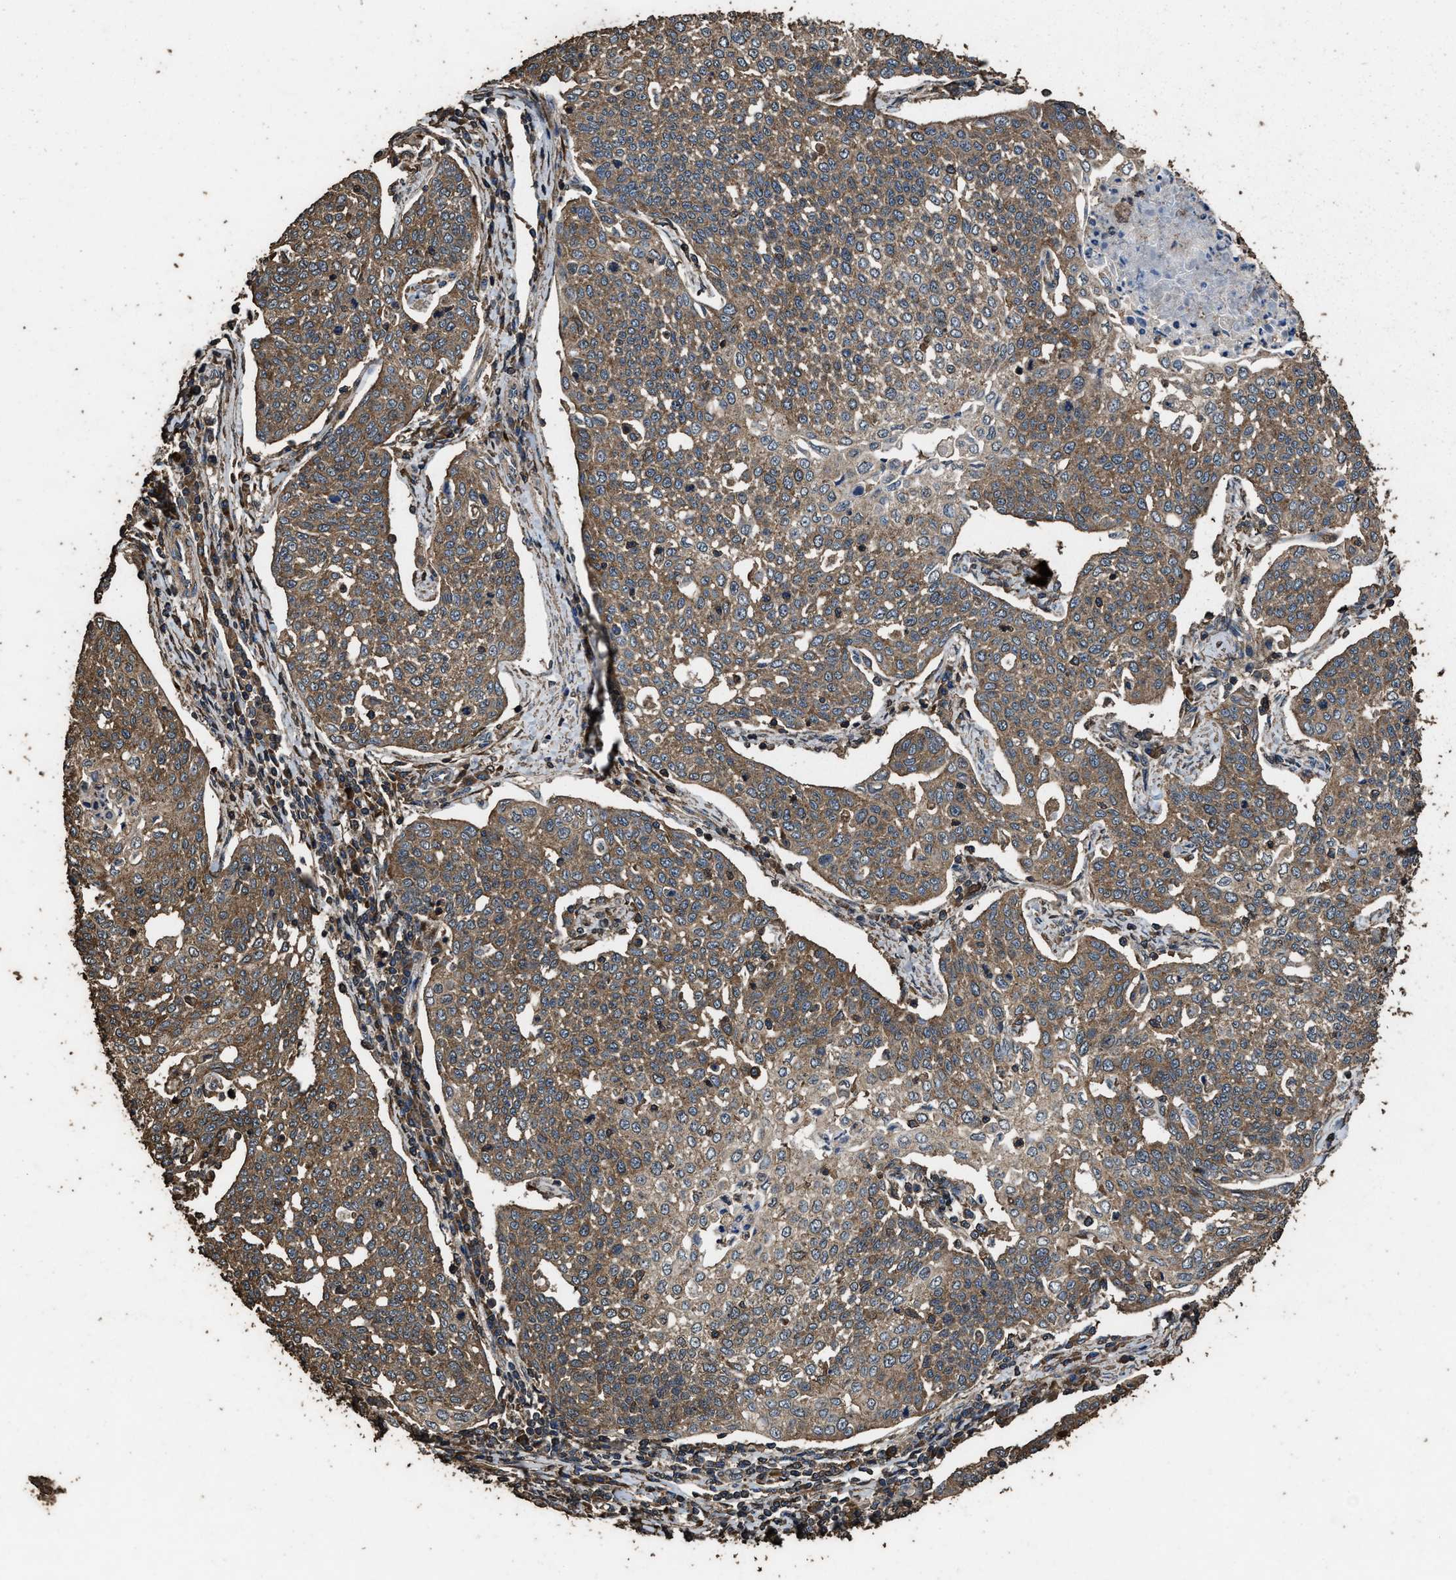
{"staining": {"intensity": "moderate", "quantity": ">75%", "location": "cytoplasmic/membranous"}, "tissue": "cervical cancer", "cell_type": "Tumor cells", "image_type": "cancer", "snomed": [{"axis": "morphology", "description": "Squamous cell carcinoma, NOS"}, {"axis": "topography", "description": "Cervix"}], "caption": "A micrograph showing moderate cytoplasmic/membranous positivity in approximately >75% of tumor cells in cervical squamous cell carcinoma, as visualized by brown immunohistochemical staining.", "gene": "ZMYND19", "patient": {"sex": "female", "age": 34}}